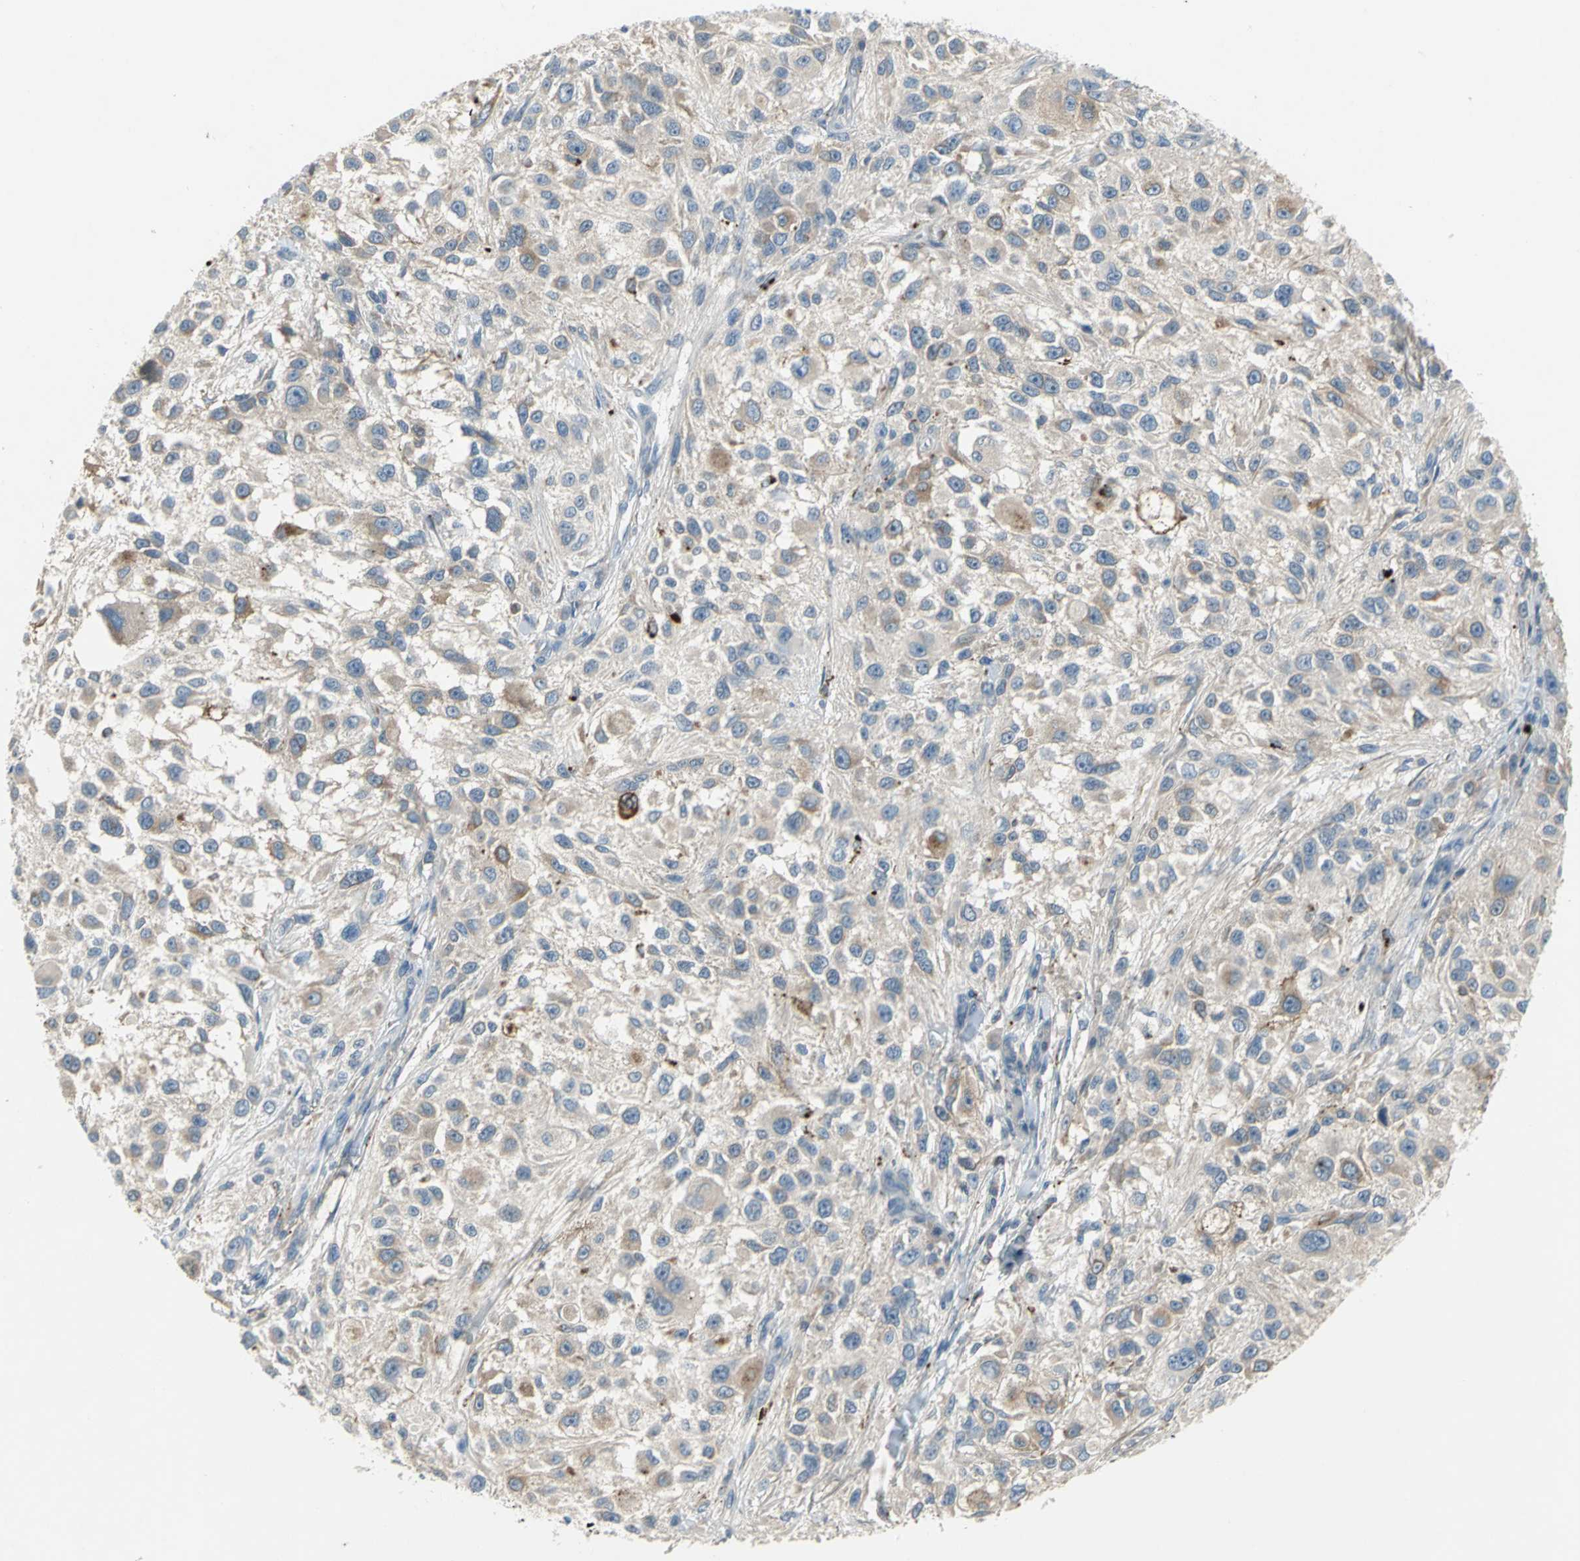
{"staining": {"intensity": "moderate", "quantity": "<25%", "location": "cytoplasmic/membranous"}, "tissue": "melanoma", "cell_type": "Tumor cells", "image_type": "cancer", "snomed": [{"axis": "morphology", "description": "Necrosis, NOS"}, {"axis": "morphology", "description": "Malignant melanoma, NOS"}, {"axis": "topography", "description": "Skin"}], "caption": "Immunohistochemistry image of melanoma stained for a protein (brown), which displays low levels of moderate cytoplasmic/membranous staining in approximately <25% of tumor cells.", "gene": "PTGDS", "patient": {"sex": "female", "age": 87}}